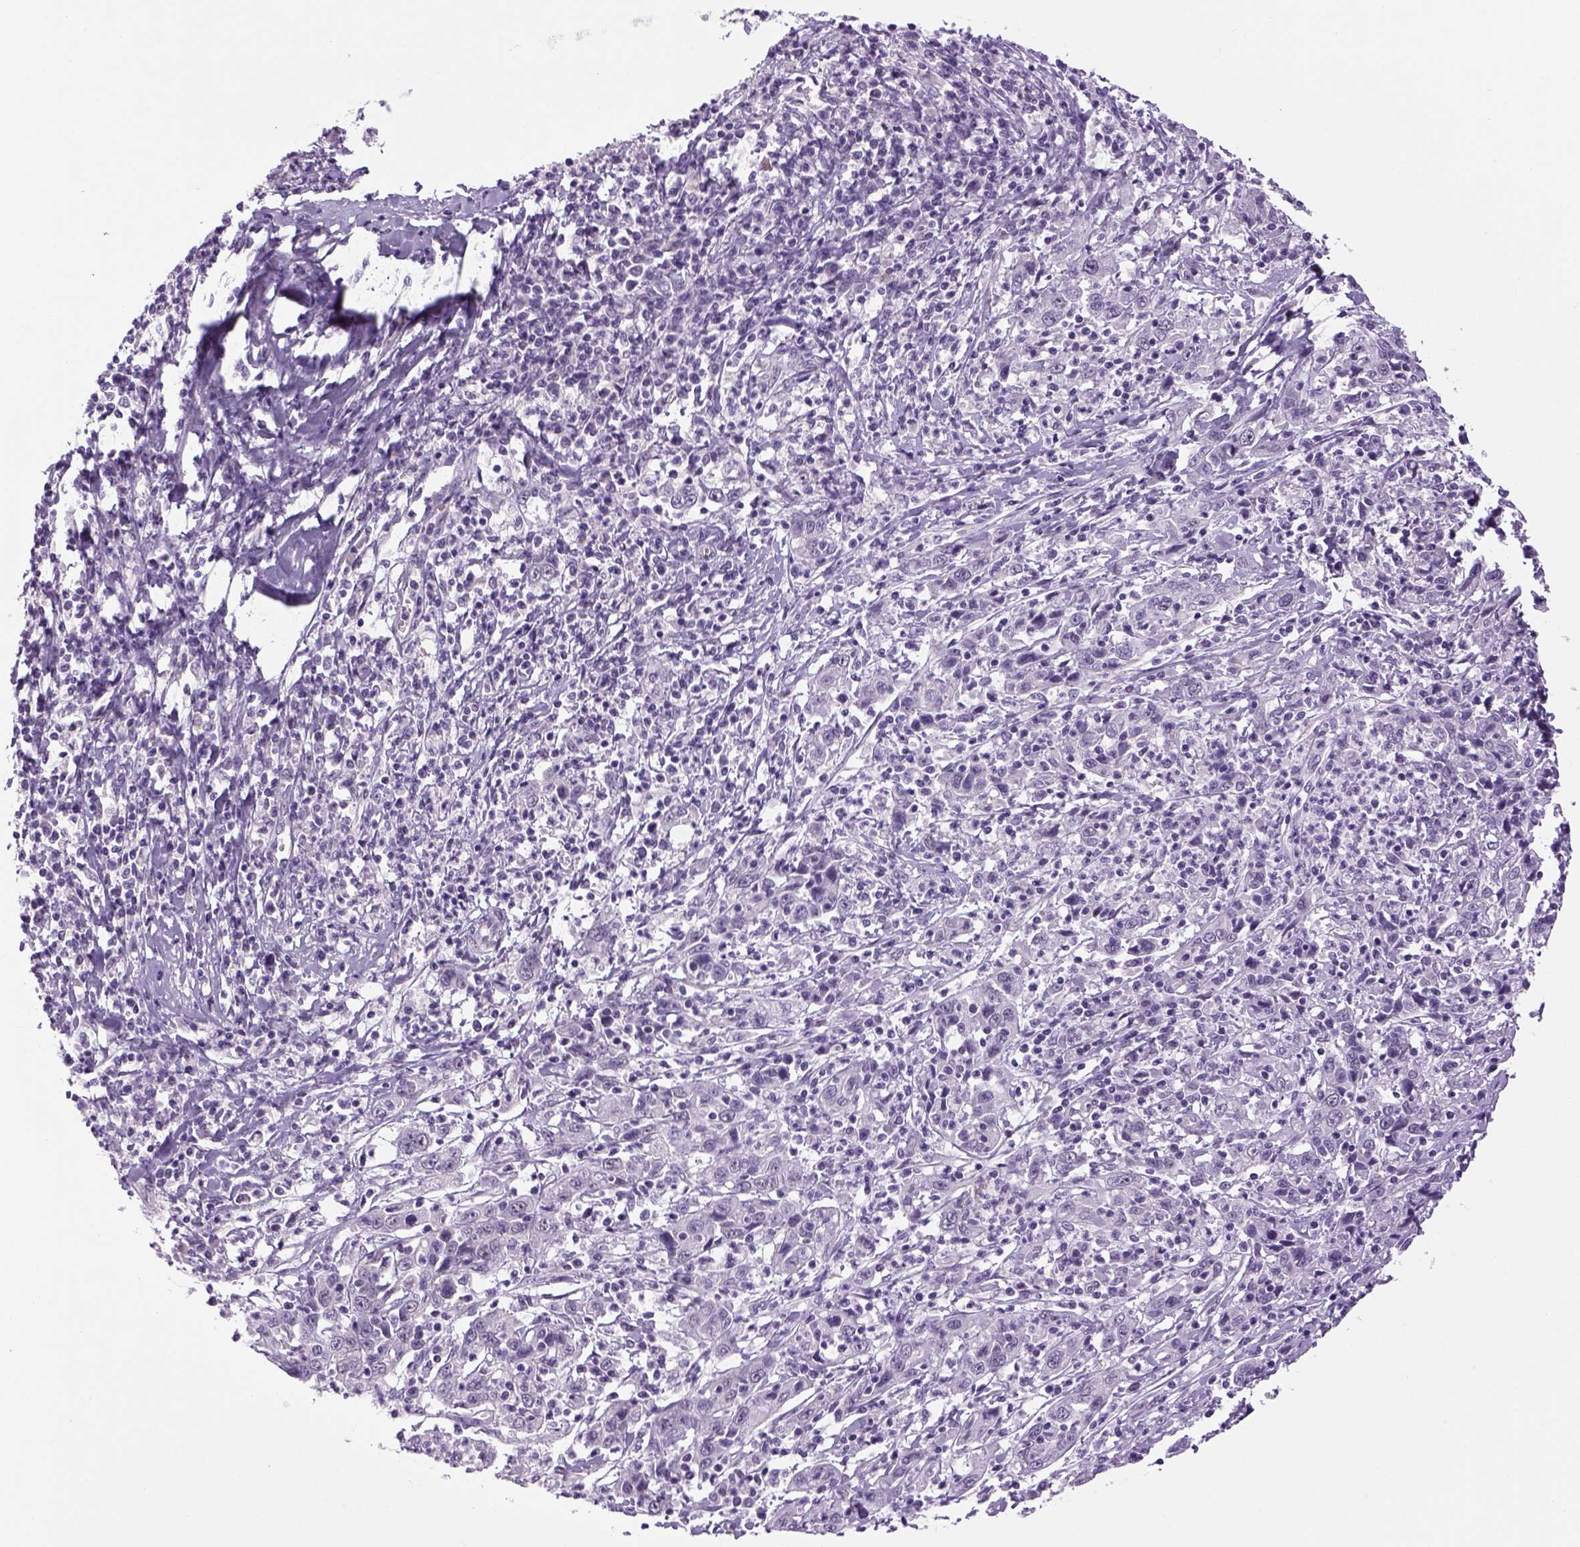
{"staining": {"intensity": "negative", "quantity": "none", "location": "none"}, "tissue": "cervical cancer", "cell_type": "Tumor cells", "image_type": "cancer", "snomed": [{"axis": "morphology", "description": "Squamous cell carcinoma, NOS"}, {"axis": "topography", "description": "Cervix"}], "caption": "The immunohistochemistry micrograph has no significant expression in tumor cells of cervical cancer (squamous cell carcinoma) tissue. The staining was performed using DAB (3,3'-diaminobenzidine) to visualize the protein expression in brown, while the nuclei were stained in blue with hematoxylin (Magnification: 20x).", "gene": "DBH", "patient": {"sex": "female", "age": 46}}